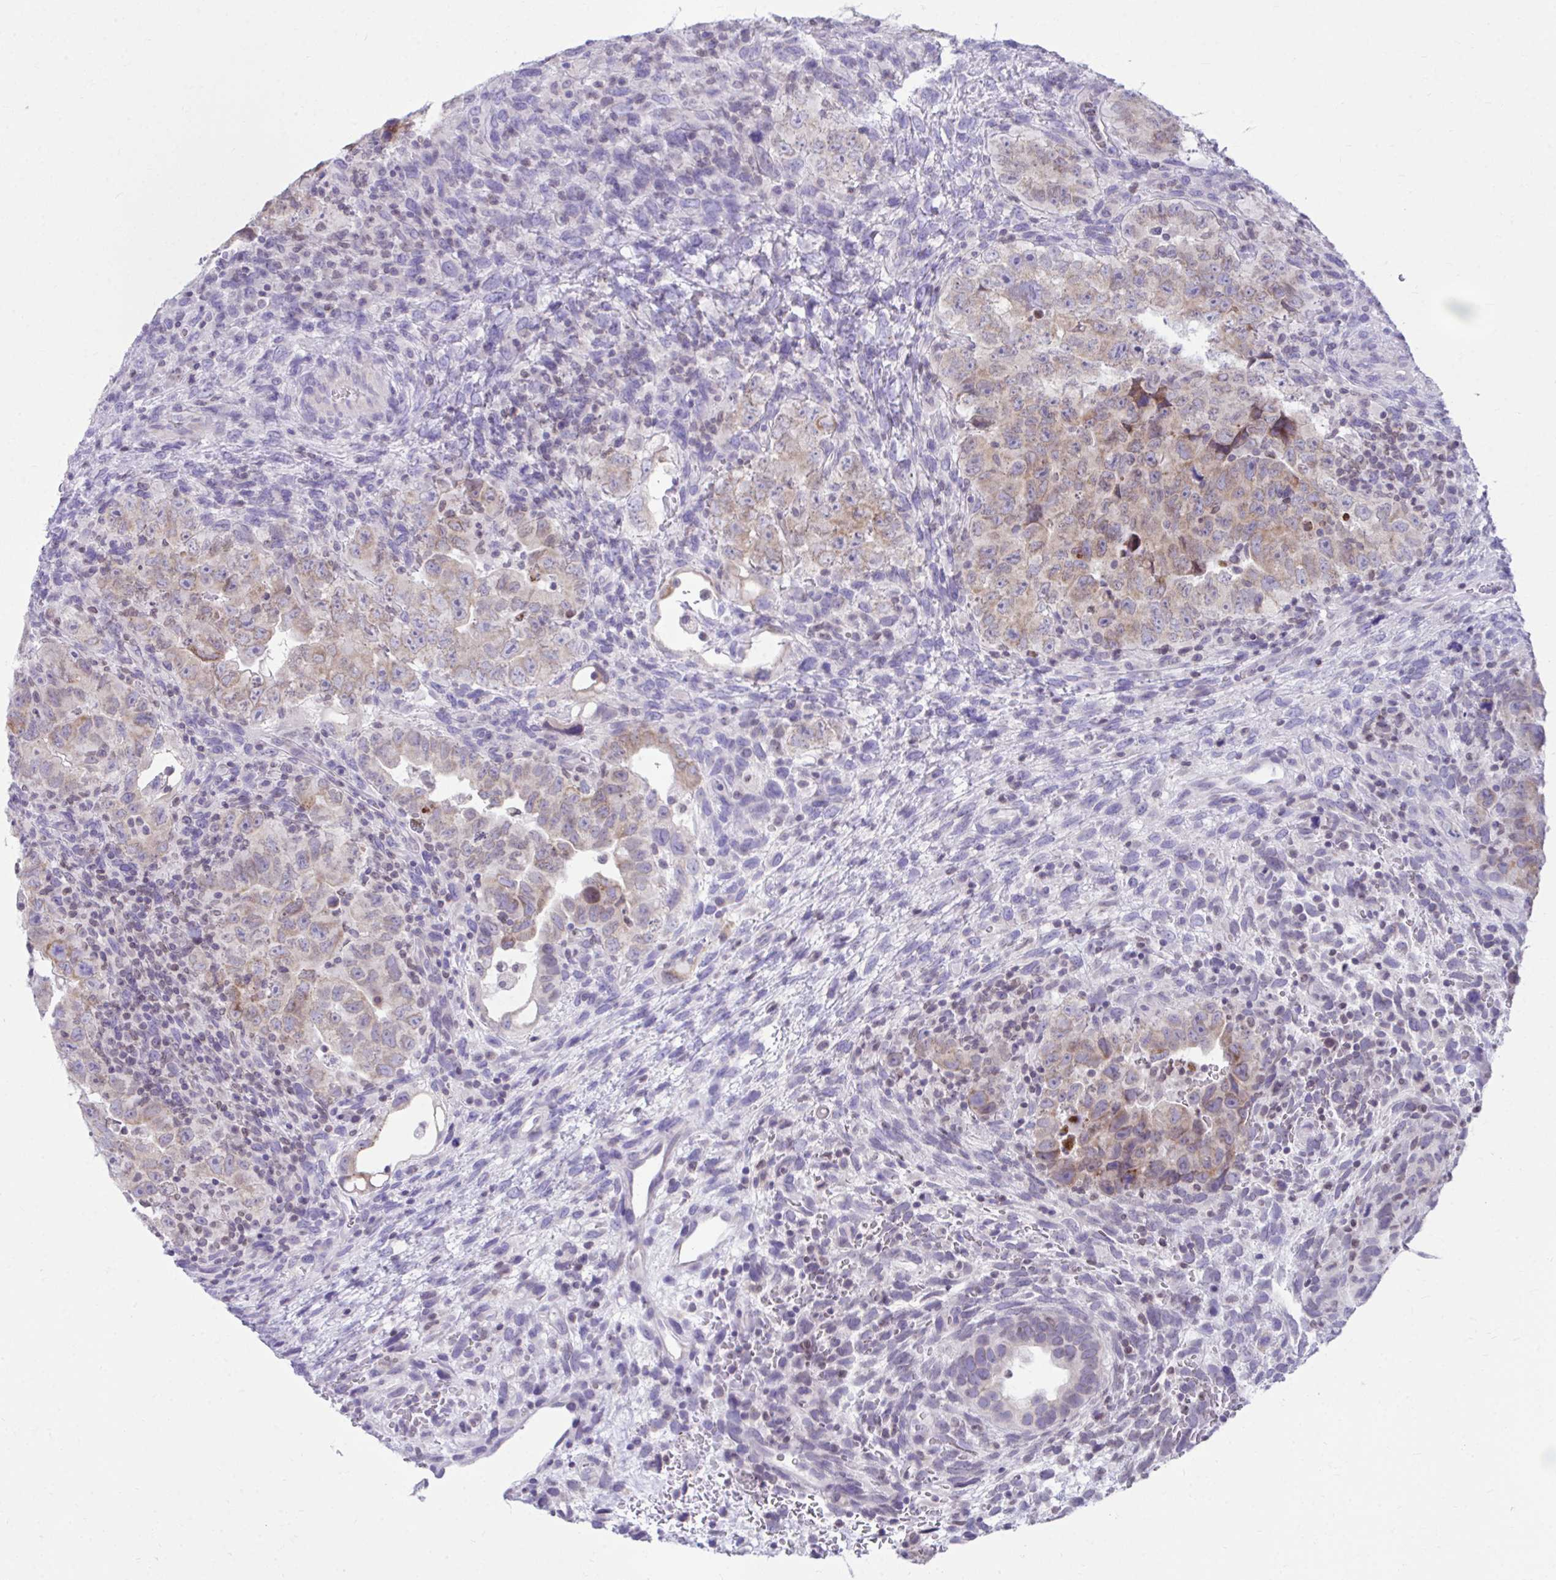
{"staining": {"intensity": "weak", "quantity": ">75%", "location": "cytoplasmic/membranous"}, "tissue": "testis cancer", "cell_type": "Tumor cells", "image_type": "cancer", "snomed": [{"axis": "morphology", "description": "Carcinoma, Embryonal, NOS"}, {"axis": "topography", "description": "Testis"}], "caption": "Immunohistochemistry (DAB (3,3'-diaminobenzidine)) staining of human testis embryonal carcinoma reveals weak cytoplasmic/membranous protein staining in approximately >75% of tumor cells.", "gene": "OR7A5", "patient": {"sex": "male", "age": 24}}